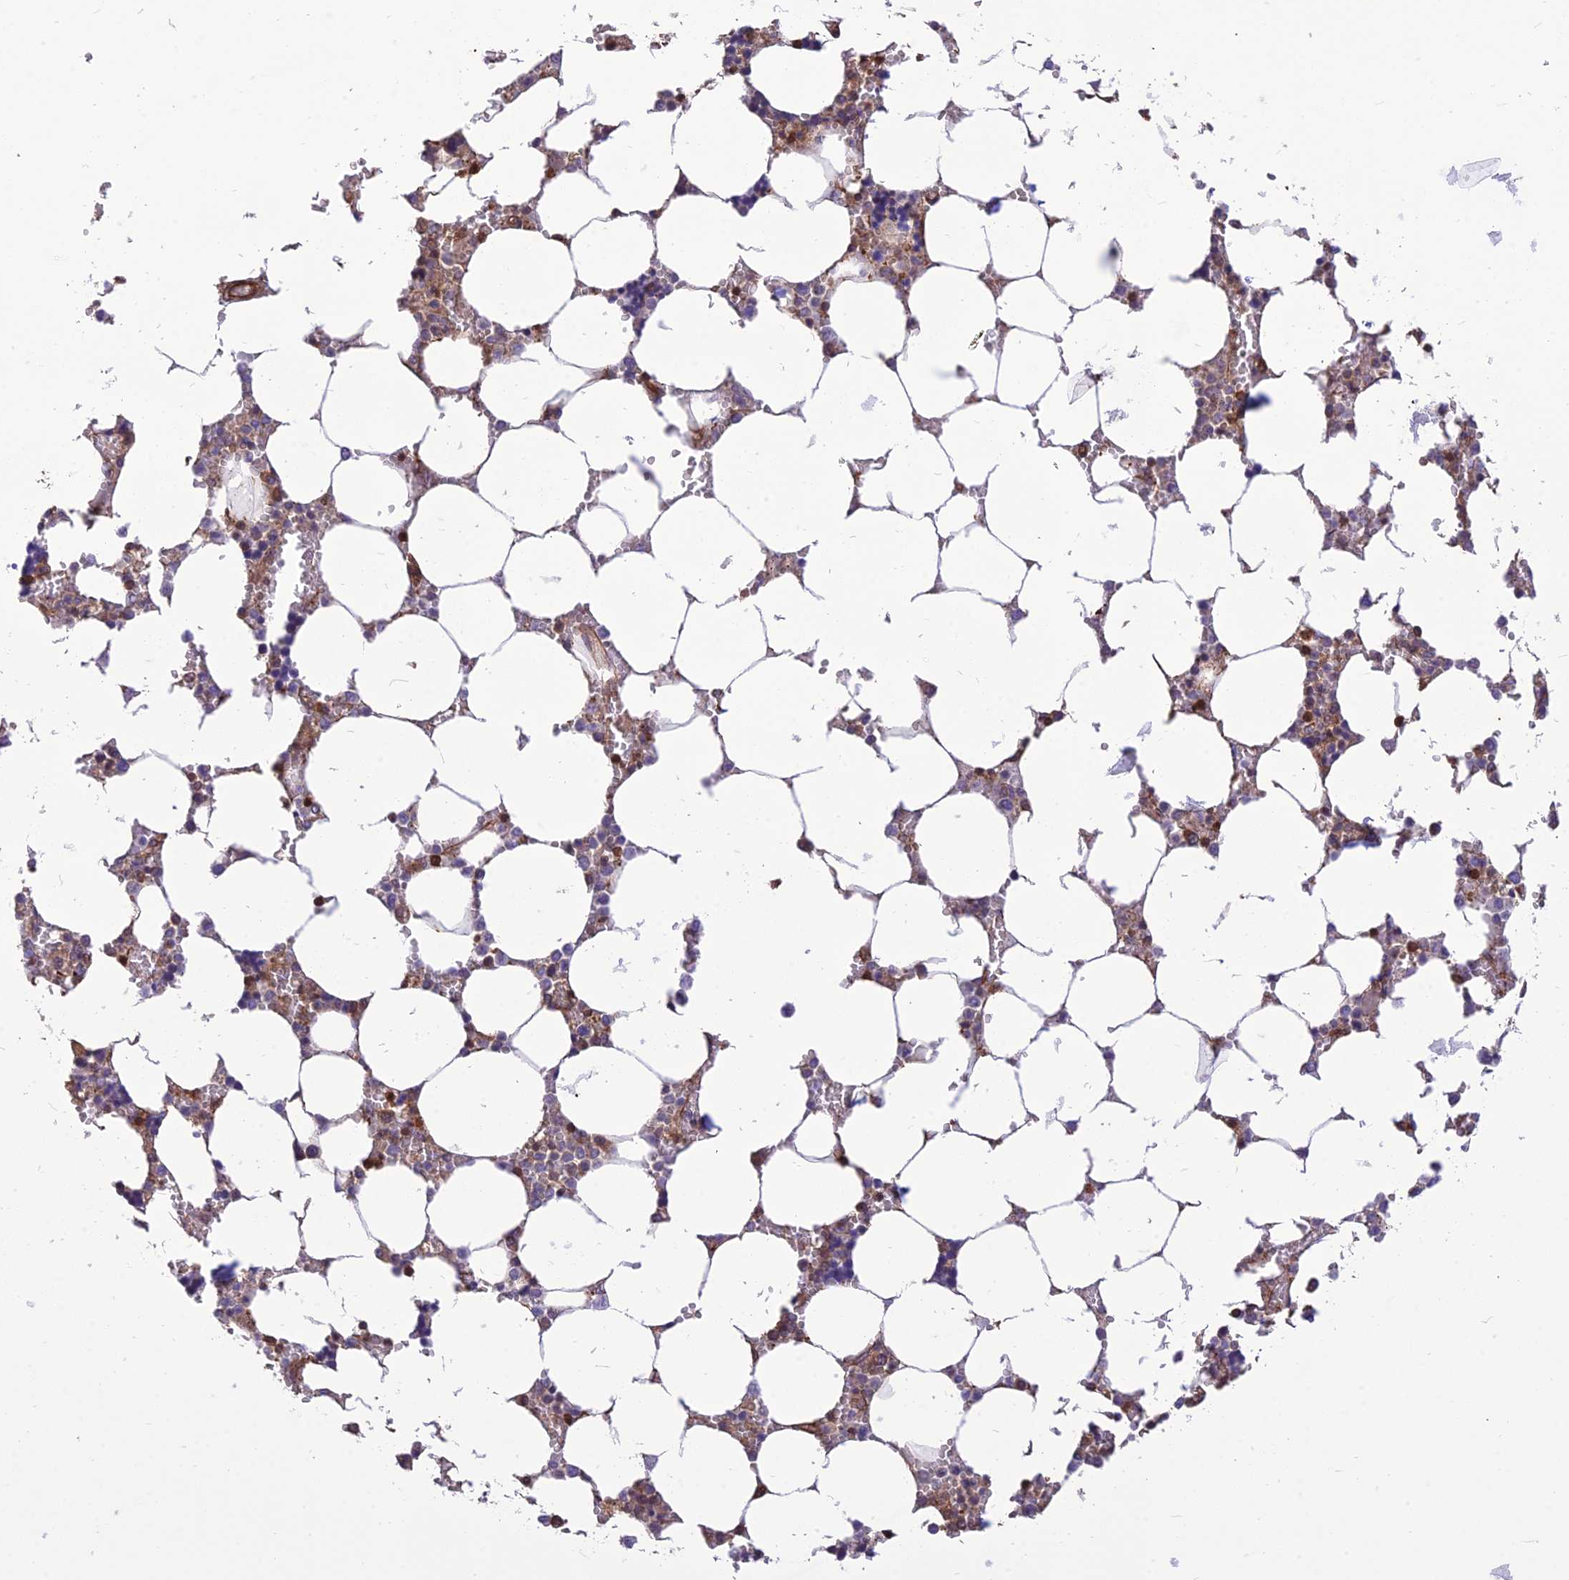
{"staining": {"intensity": "moderate", "quantity": "<25%", "location": "cytoplasmic/membranous"}, "tissue": "bone marrow", "cell_type": "Hematopoietic cells", "image_type": "normal", "snomed": [{"axis": "morphology", "description": "Normal tissue, NOS"}, {"axis": "topography", "description": "Bone marrow"}], "caption": "Moderate cytoplasmic/membranous staining for a protein is identified in approximately <25% of hematopoietic cells of normal bone marrow using IHC.", "gene": "HPSE2", "patient": {"sex": "male", "age": 64}}